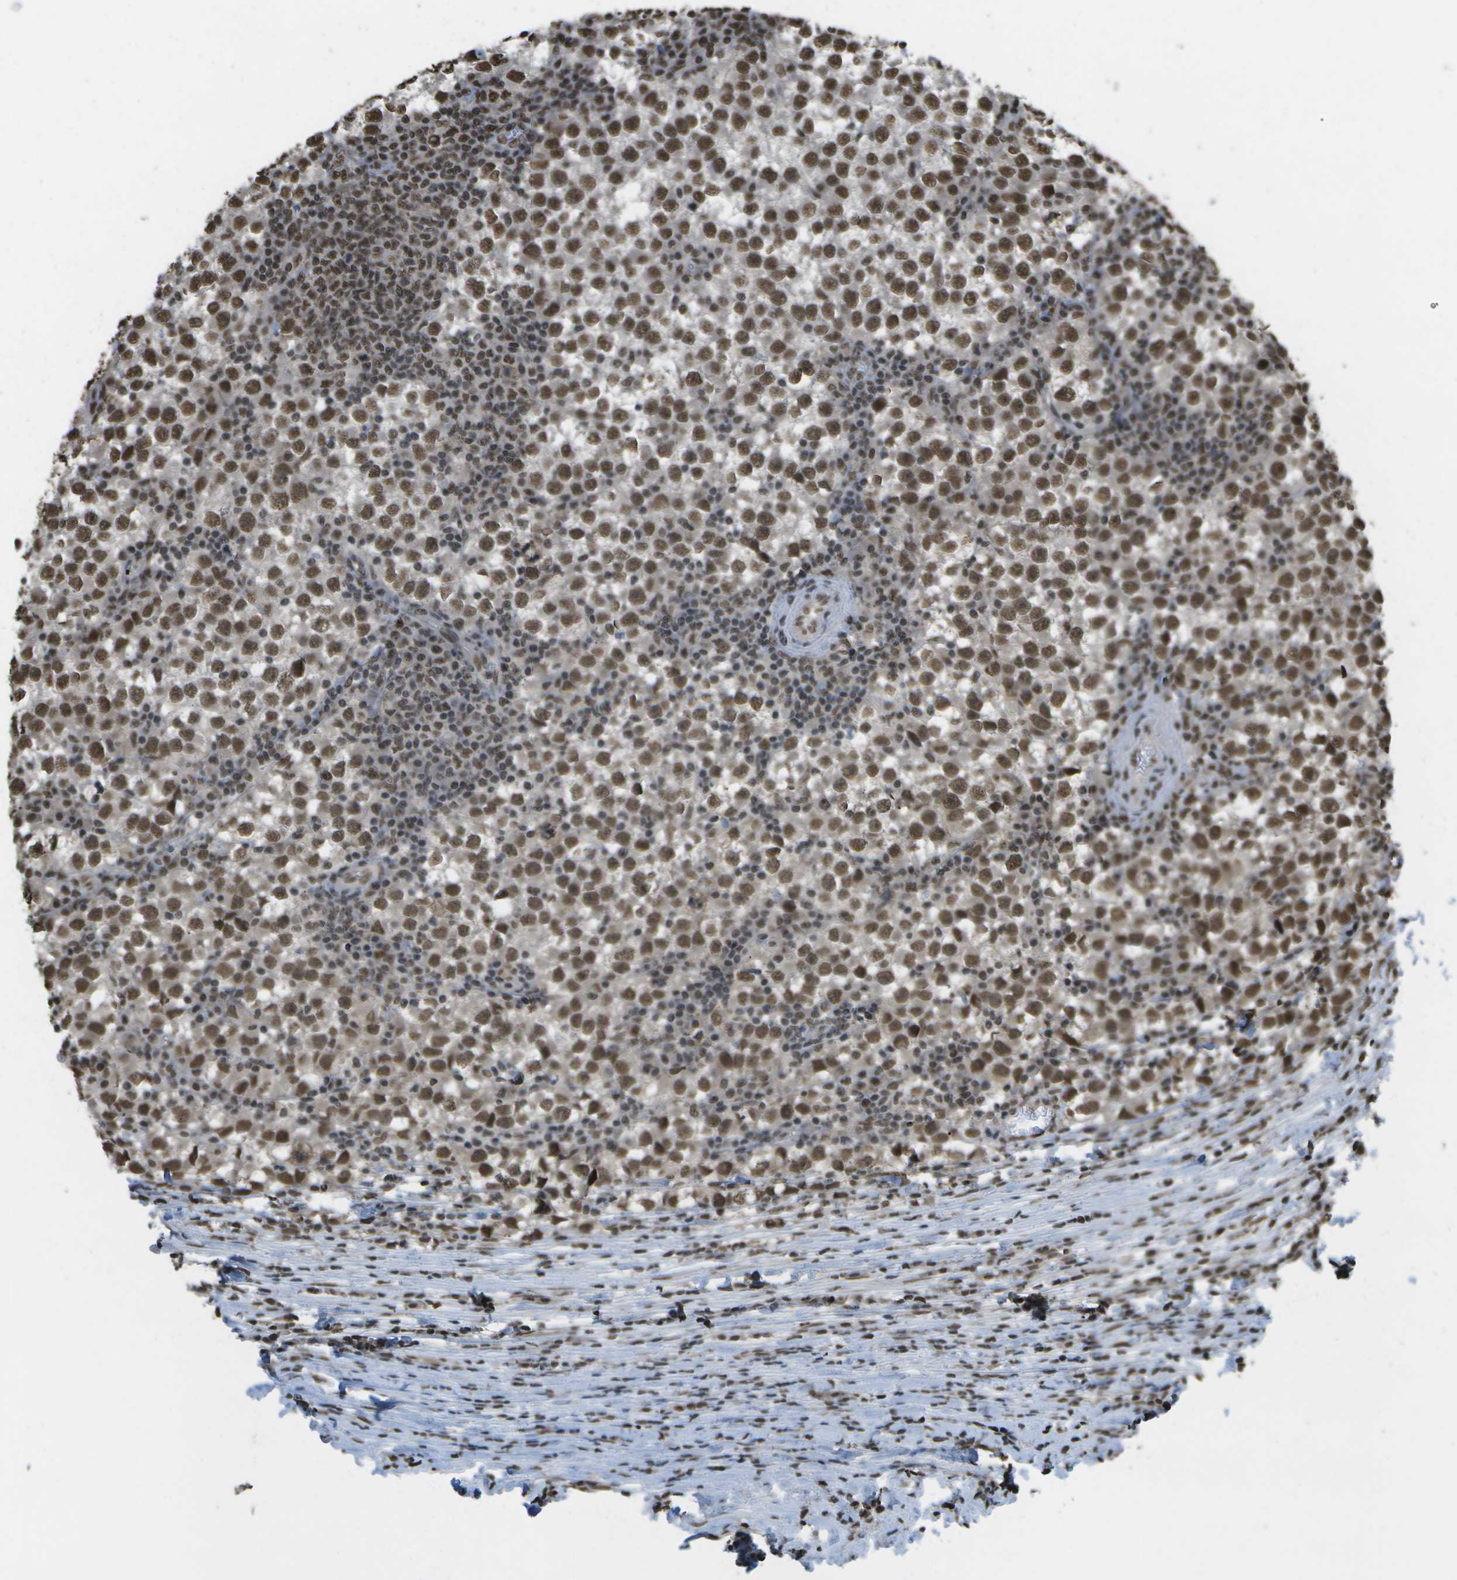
{"staining": {"intensity": "moderate", "quantity": ">75%", "location": "nuclear"}, "tissue": "testis cancer", "cell_type": "Tumor cells", "image_type": "cancer", "snomed": [{"axis": "morphology", "description": "Seminoma, NOS"}, {"axis": "topography", "description": "Testis"}], "caption": "Moderate nuclear staining for a protein is seen in approximately >75% of tumor cells of testis cancer using IHC.", "gene": "SPEN", "patient": {"sex": "male", "age": 65}}